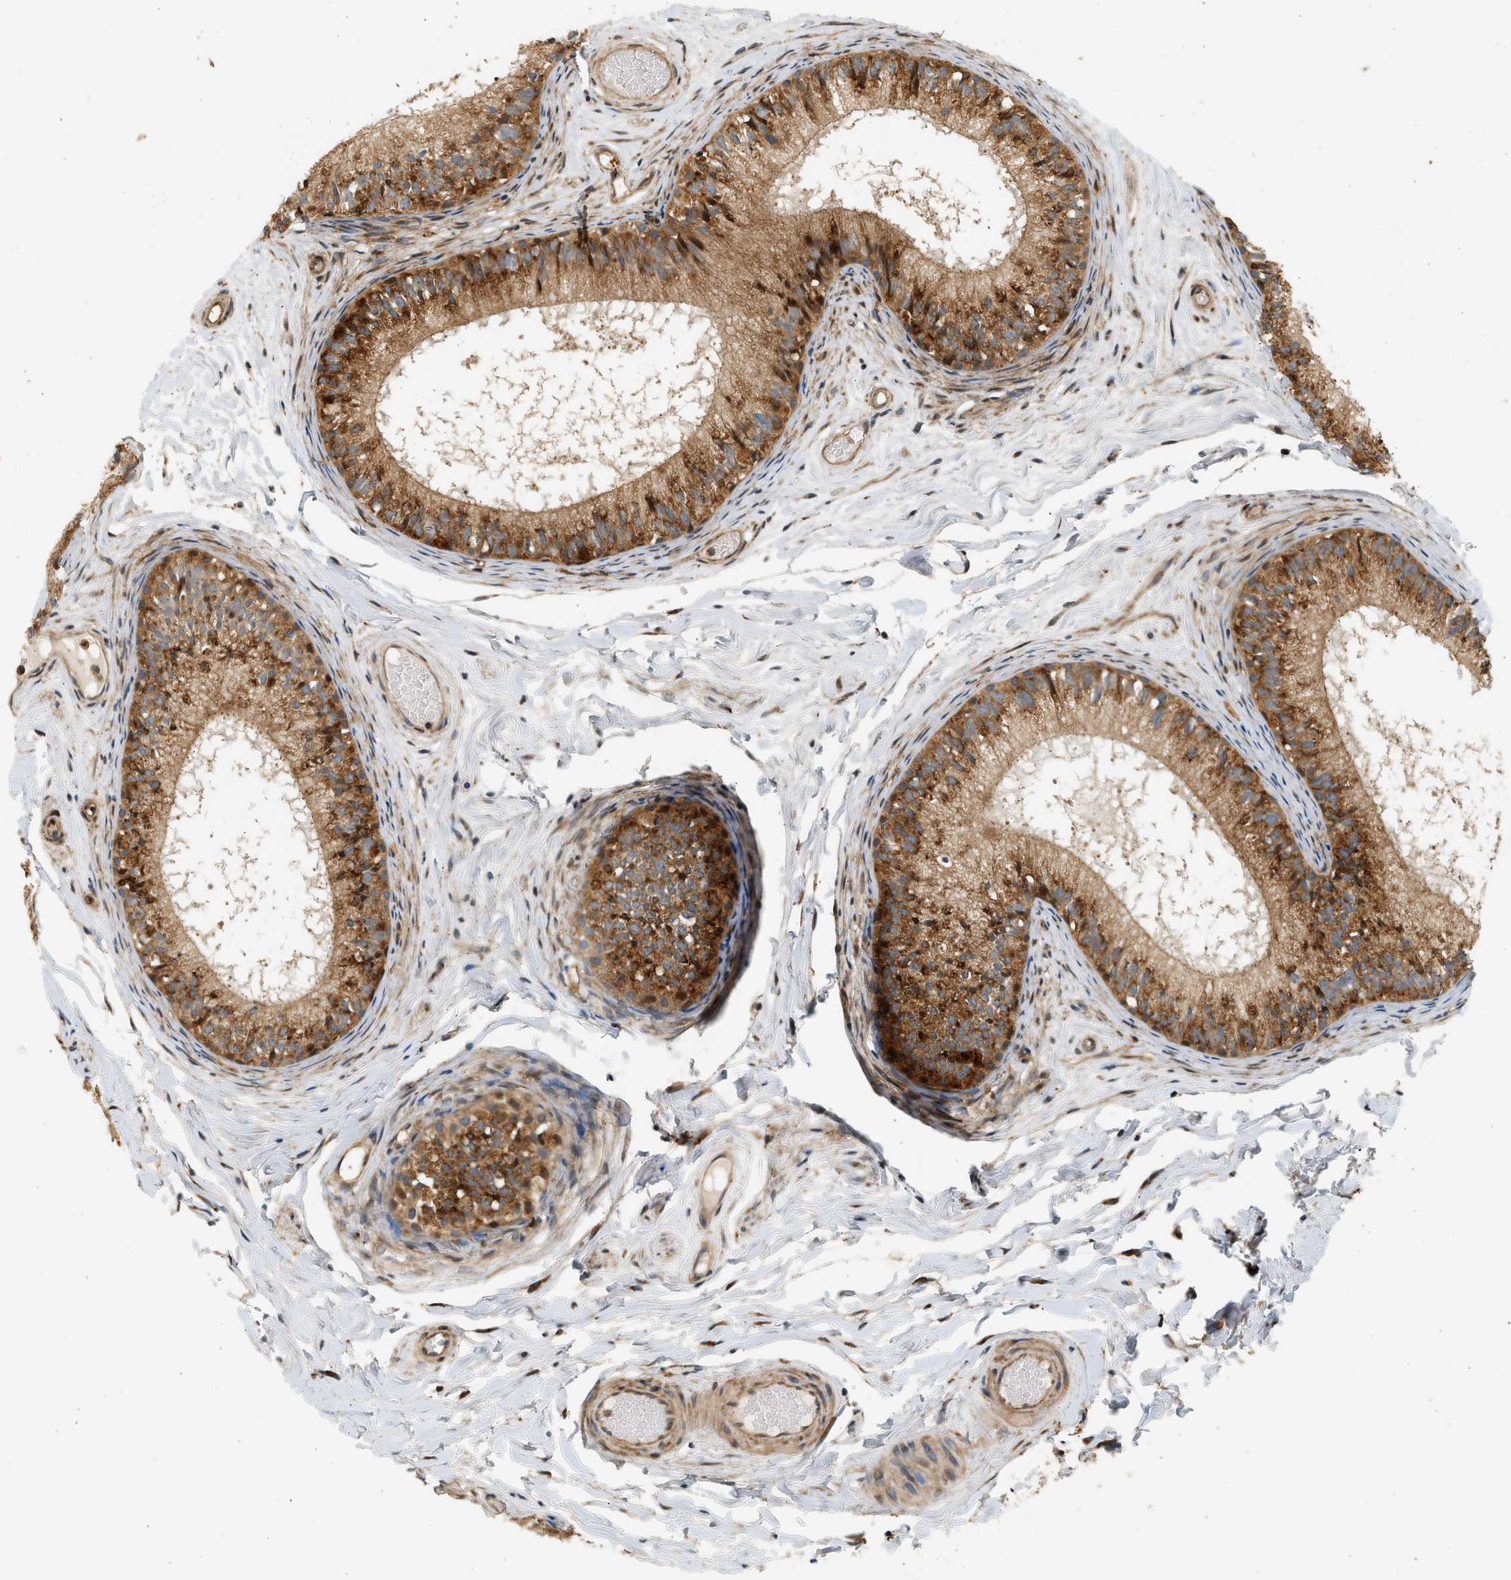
{"staining": {"intensity": "strong", "quantity": ">75%", "location": "cytoplasmic/membranous"}, "tissue": "epididymis", "cell_type": "Glandular cells", "image_type": "normal", "snomed": [{"axis": "morphology", "description": "Normal tissue, NOS"}, {"axis": "topography", "description": "Epididymis"}], "caption": "IHC of benign epididymis reveals high levels of strong cytoplasmic/membranous staining in about >75% of glandular cells. (Brightfield microscopy of DAB IHC at high magnification).", "gene": "NRSN2", "patient": {"sex": "male", "age": 46}}